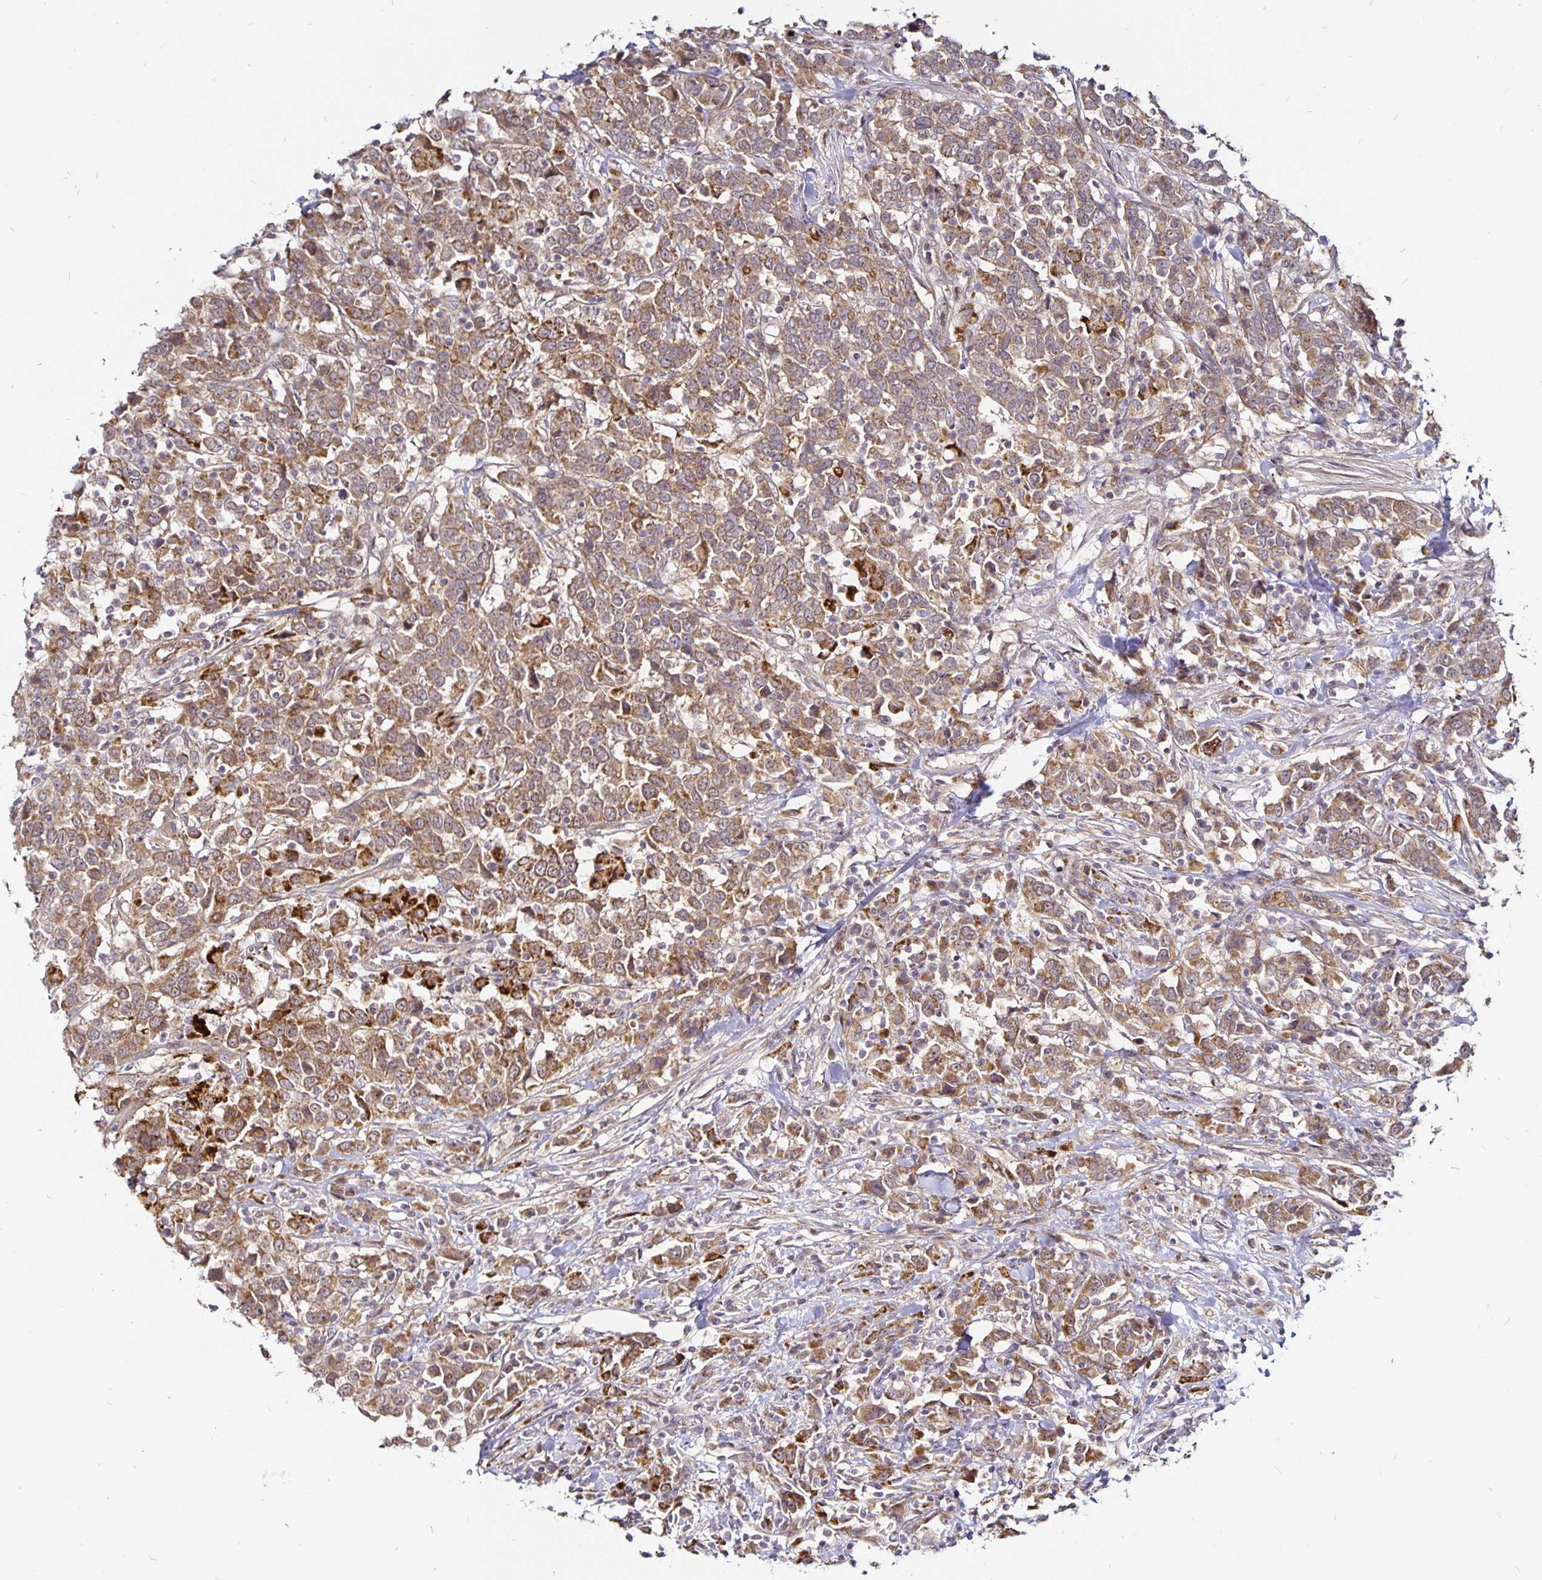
{"staining": {"intensity": "moderate", "quantity": ">75%", "location": "cytoplasmic/membranous"}, "tissue": "urothelial cancer", "cell_type": "Tumor cells", "image_type": "cancer", "snomed": [{"axis": "morphology", "description": "Urothelial carcinoma, High grade"}, {"axis": "topography", "description": "Urinary bladder"}], "caption": "Urothelial carcinoma (high-grade) stained for a protein displays moderate cytoplasmic/membranous positivity in tumor cells.", "gene": "CYP27A1", "patient": {"sex": "male", "age": 61}}